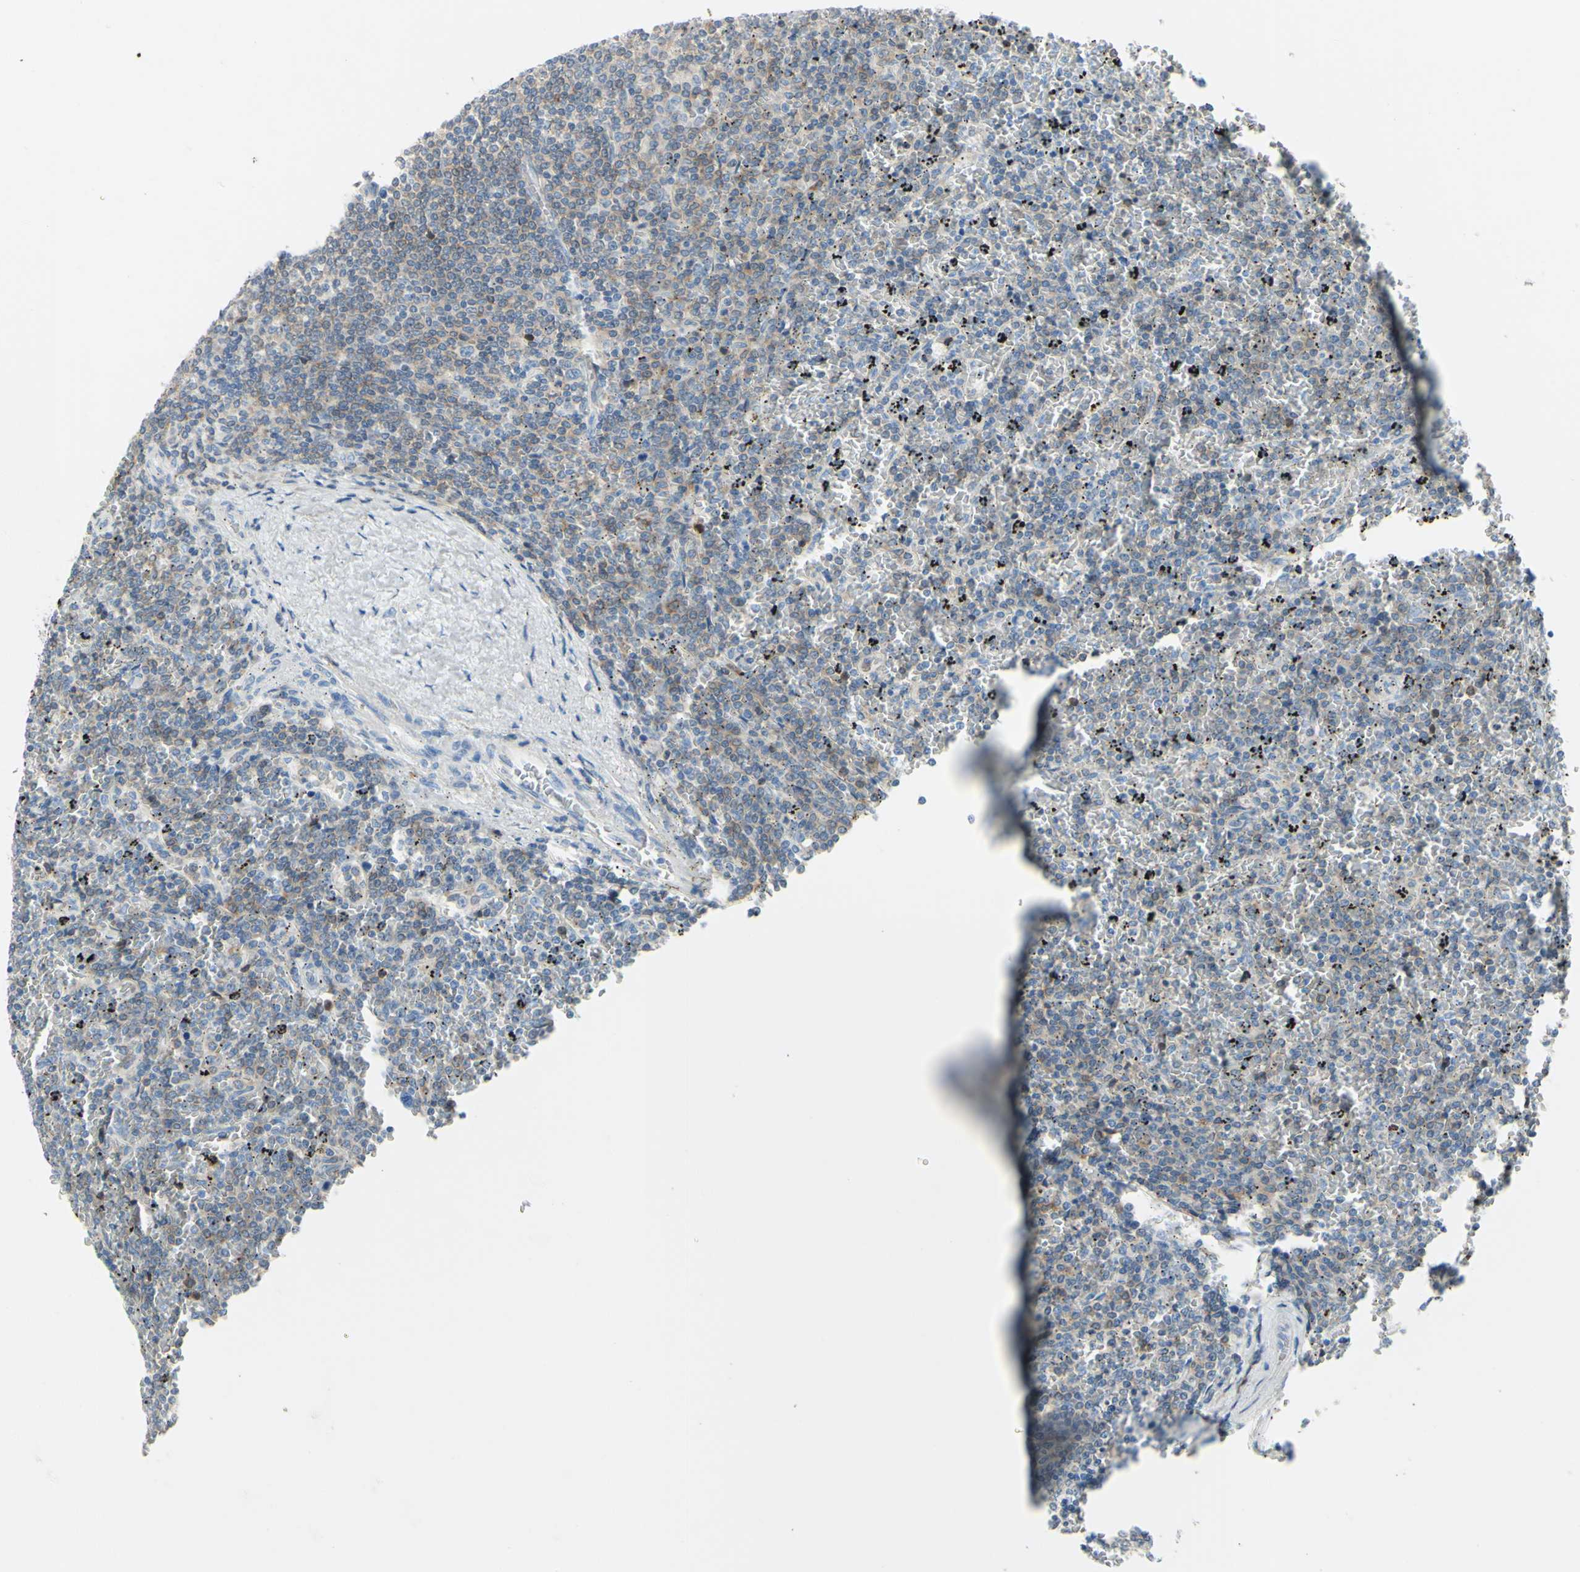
{"staining": {"intensity": "weak", "quantity": "25%-75%", "location": "cytoplasmic/membranous"}, "tissue": "lymphoma", "cell_type": "Tumor cells", "image_type": "cancer", "snomed": [{"axis": "morphology", "description": "Malignant lymphoma, non-Hodgkin's type, Low grade"}, {"axis": "topography", "description": "Spleen"}], "caption": "High-magnification brightfield microscopy of lymphoma stained with DAB (brown) and counterstained with hematoxylin (blue). tumor cells exhibit weak cytoplasmic/membranous staining is appreciated in approximately25%-75% of cells.", "gene": "MUC1", "patient": {"sex": "female", "age": 77}}